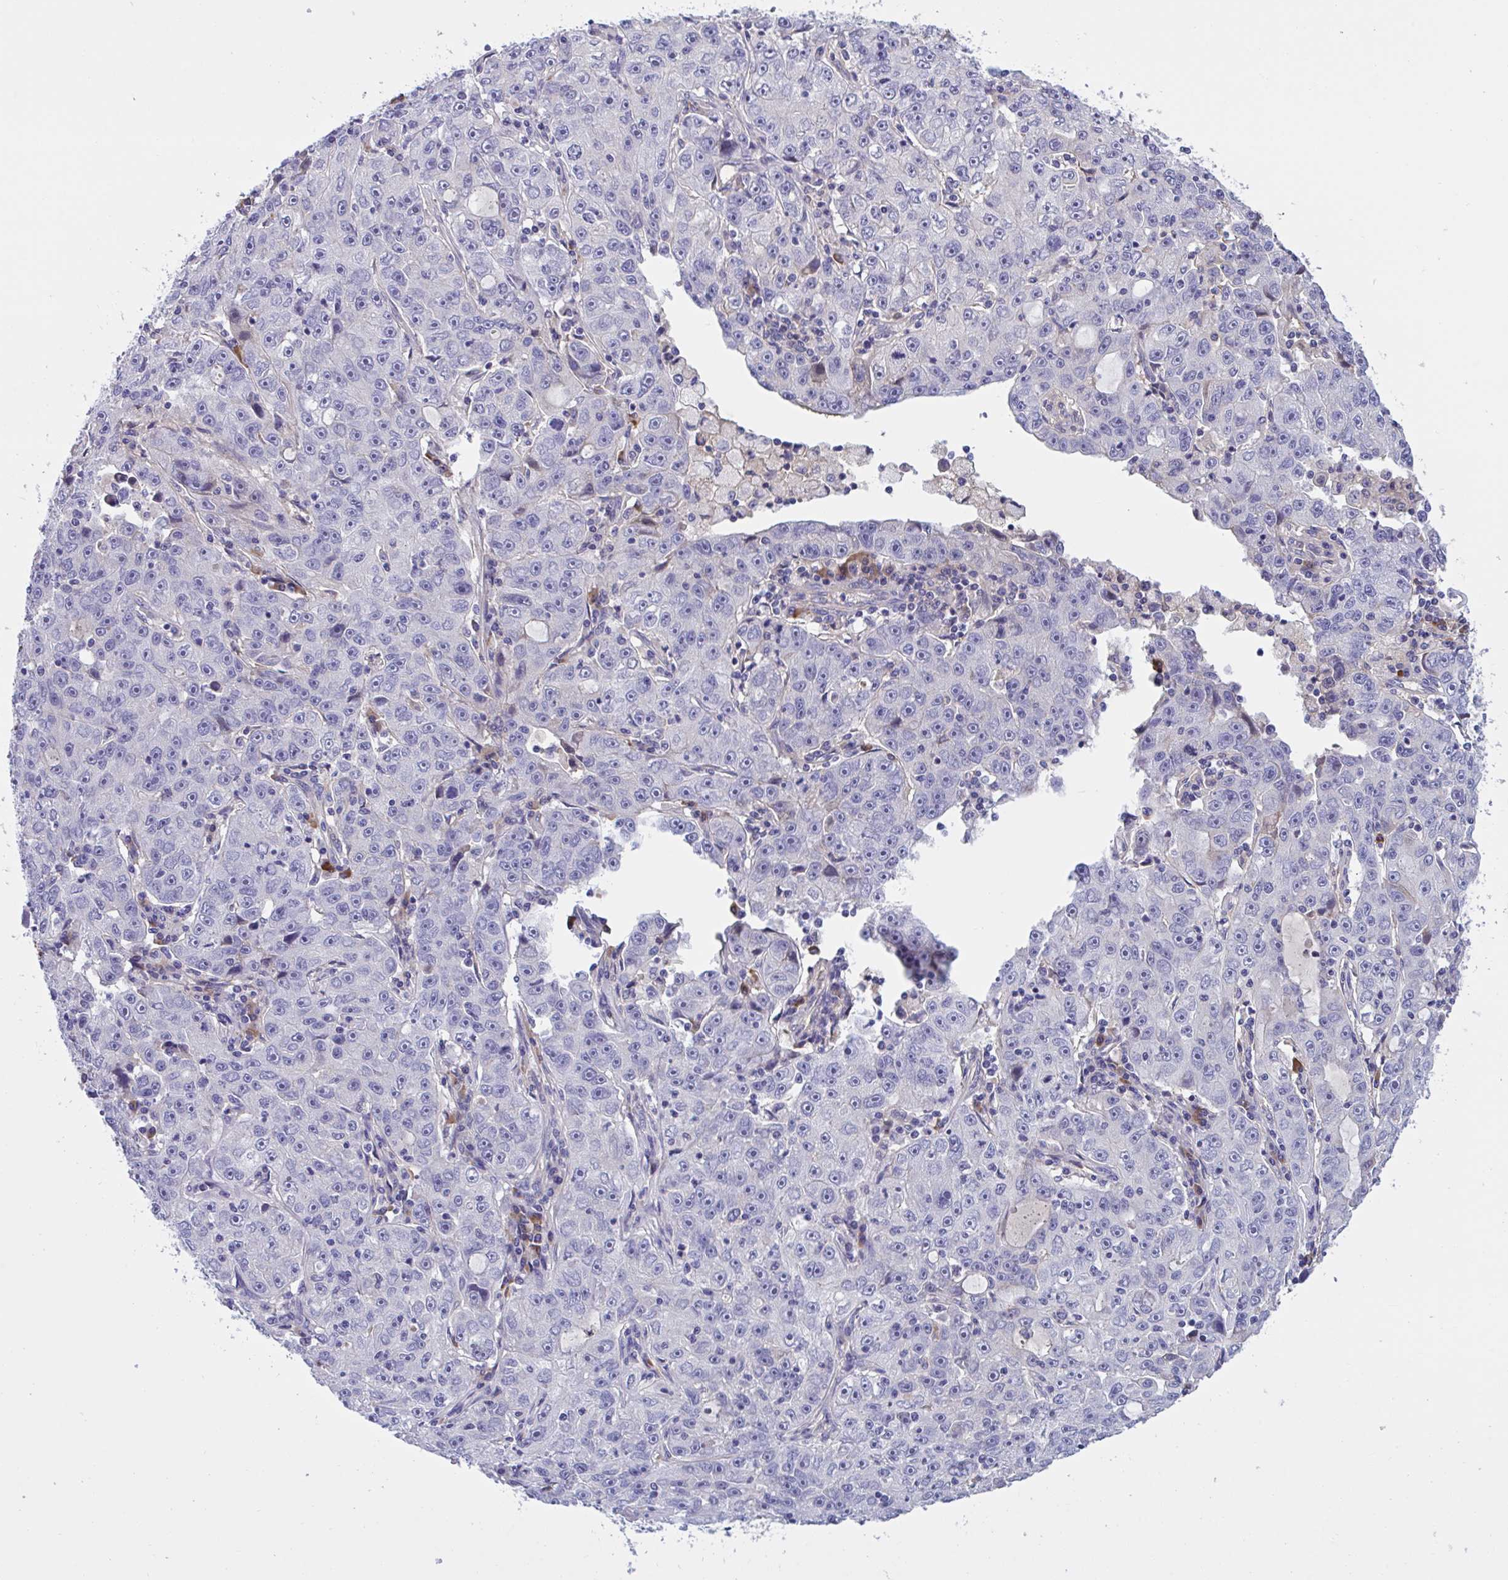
{"staining": {"intensity": "negative", "quantity": "none", "location": "none"}, "tissue": "lung cancer", "cell_type": "Tumor cells", "image_type": "cancer", "snomed": [{"axis": "morphology", "description": "Normal morphology"}, {"axis": "morphology", "description": "Adenocarcinoma, NOS"}, {"axis": "topography", "description": "Lymph node"}, {"axis": "topography", "description": "Lung"}], "caption": "Adenocarcinoma (lung) stained for a protein using IHC exhibits no staining tumor cells.", "gene": "MS4A14", "patient": {"sex": "female", "age": 57}}